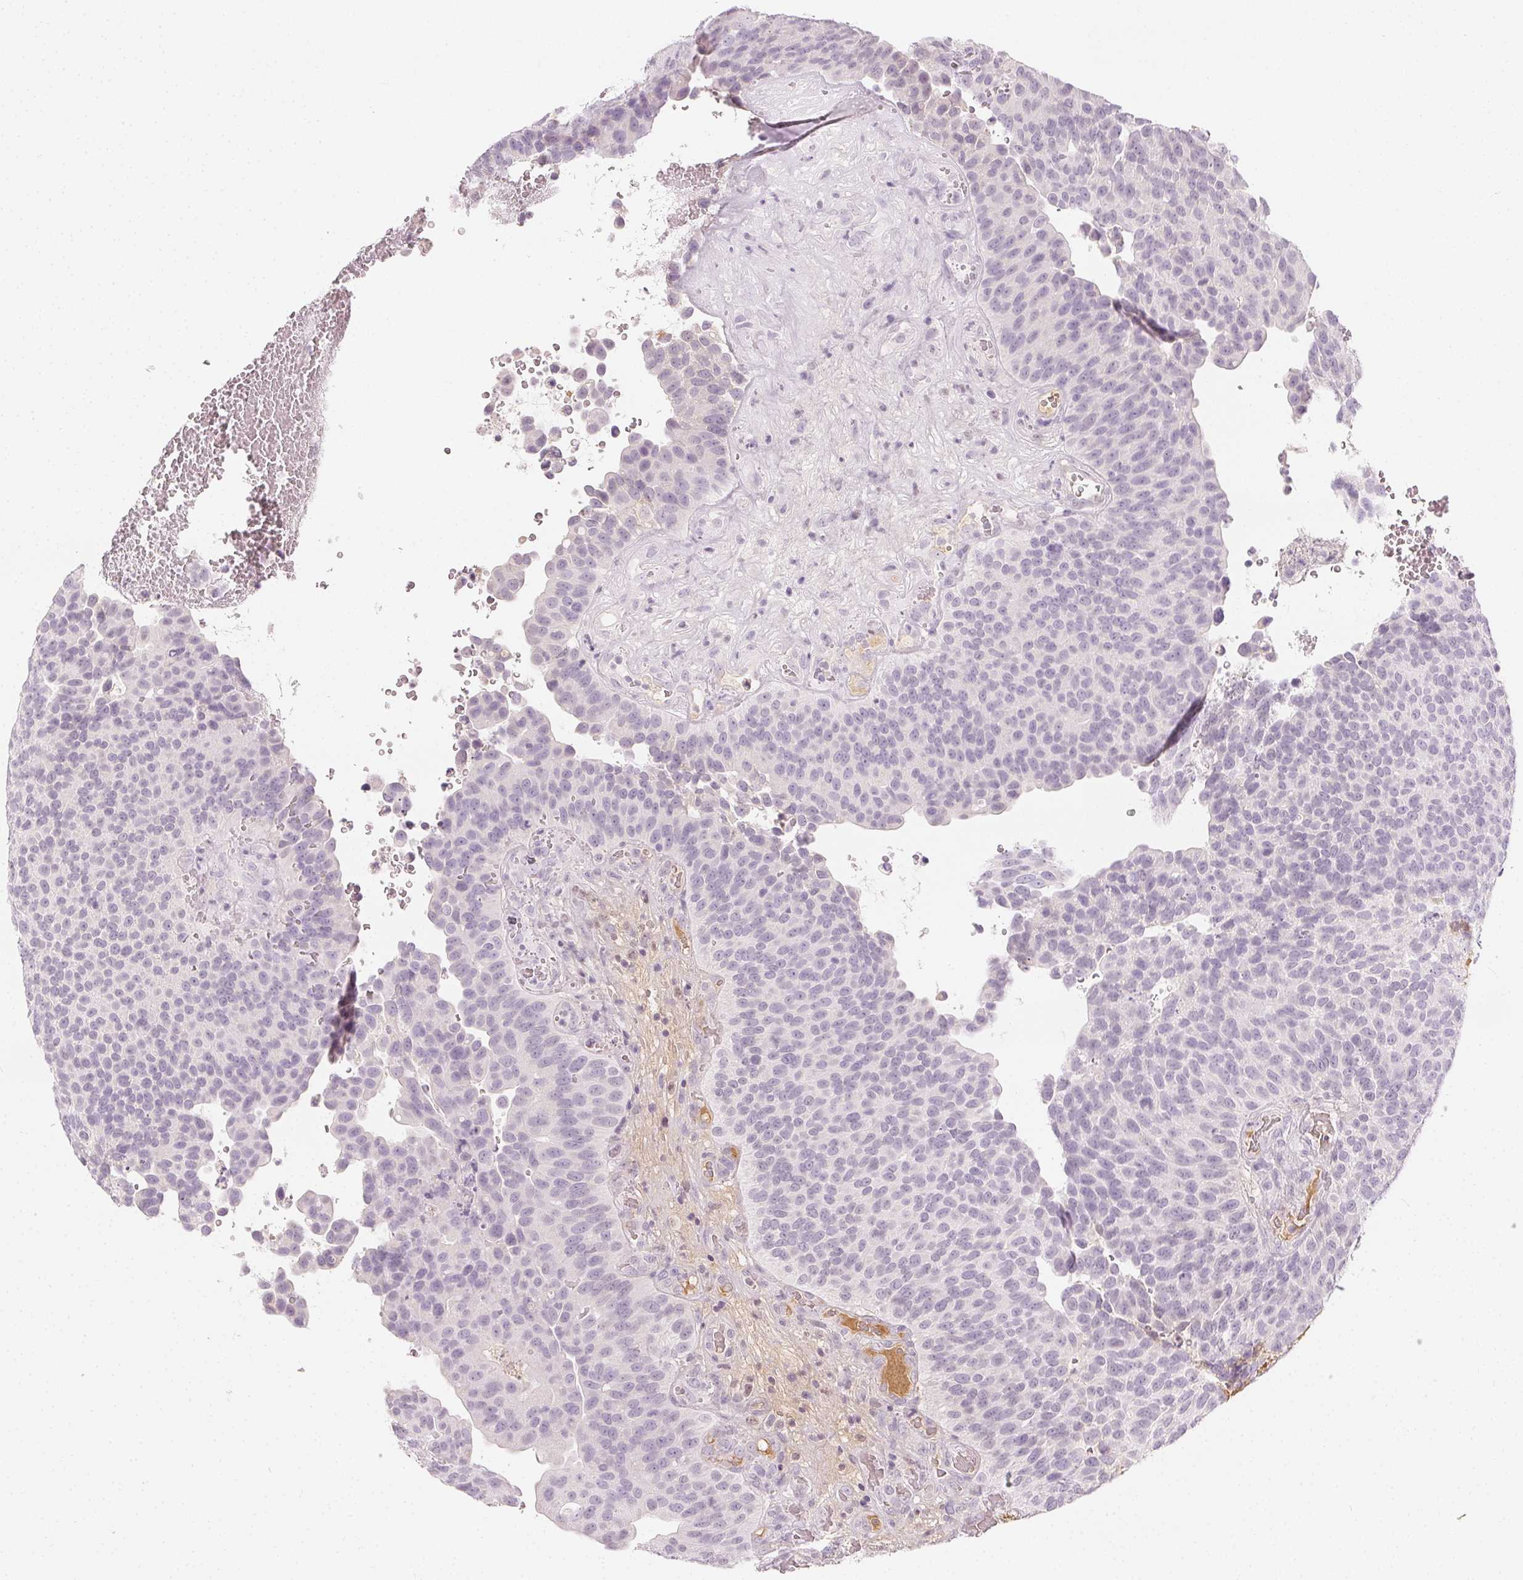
{"staining": {"intensity": "negative", "quantity": "none", "location": "none"}, "tissue": "urothelial cancer", "cell_type": "Tumor cells", "image_type": "cancer", "snomed": [{"axis": "morphology", "description": "Urothelial carcinoma, Low grade"}, {"axis": "topography", "description": "Urinary bladder"}], "caption": "Immunohistochemistry (IHC) of urothelial cancer reveals no positivity in tumor cells.", "gene": "AFM", "patient": {"sex": "male", "age": 76}}